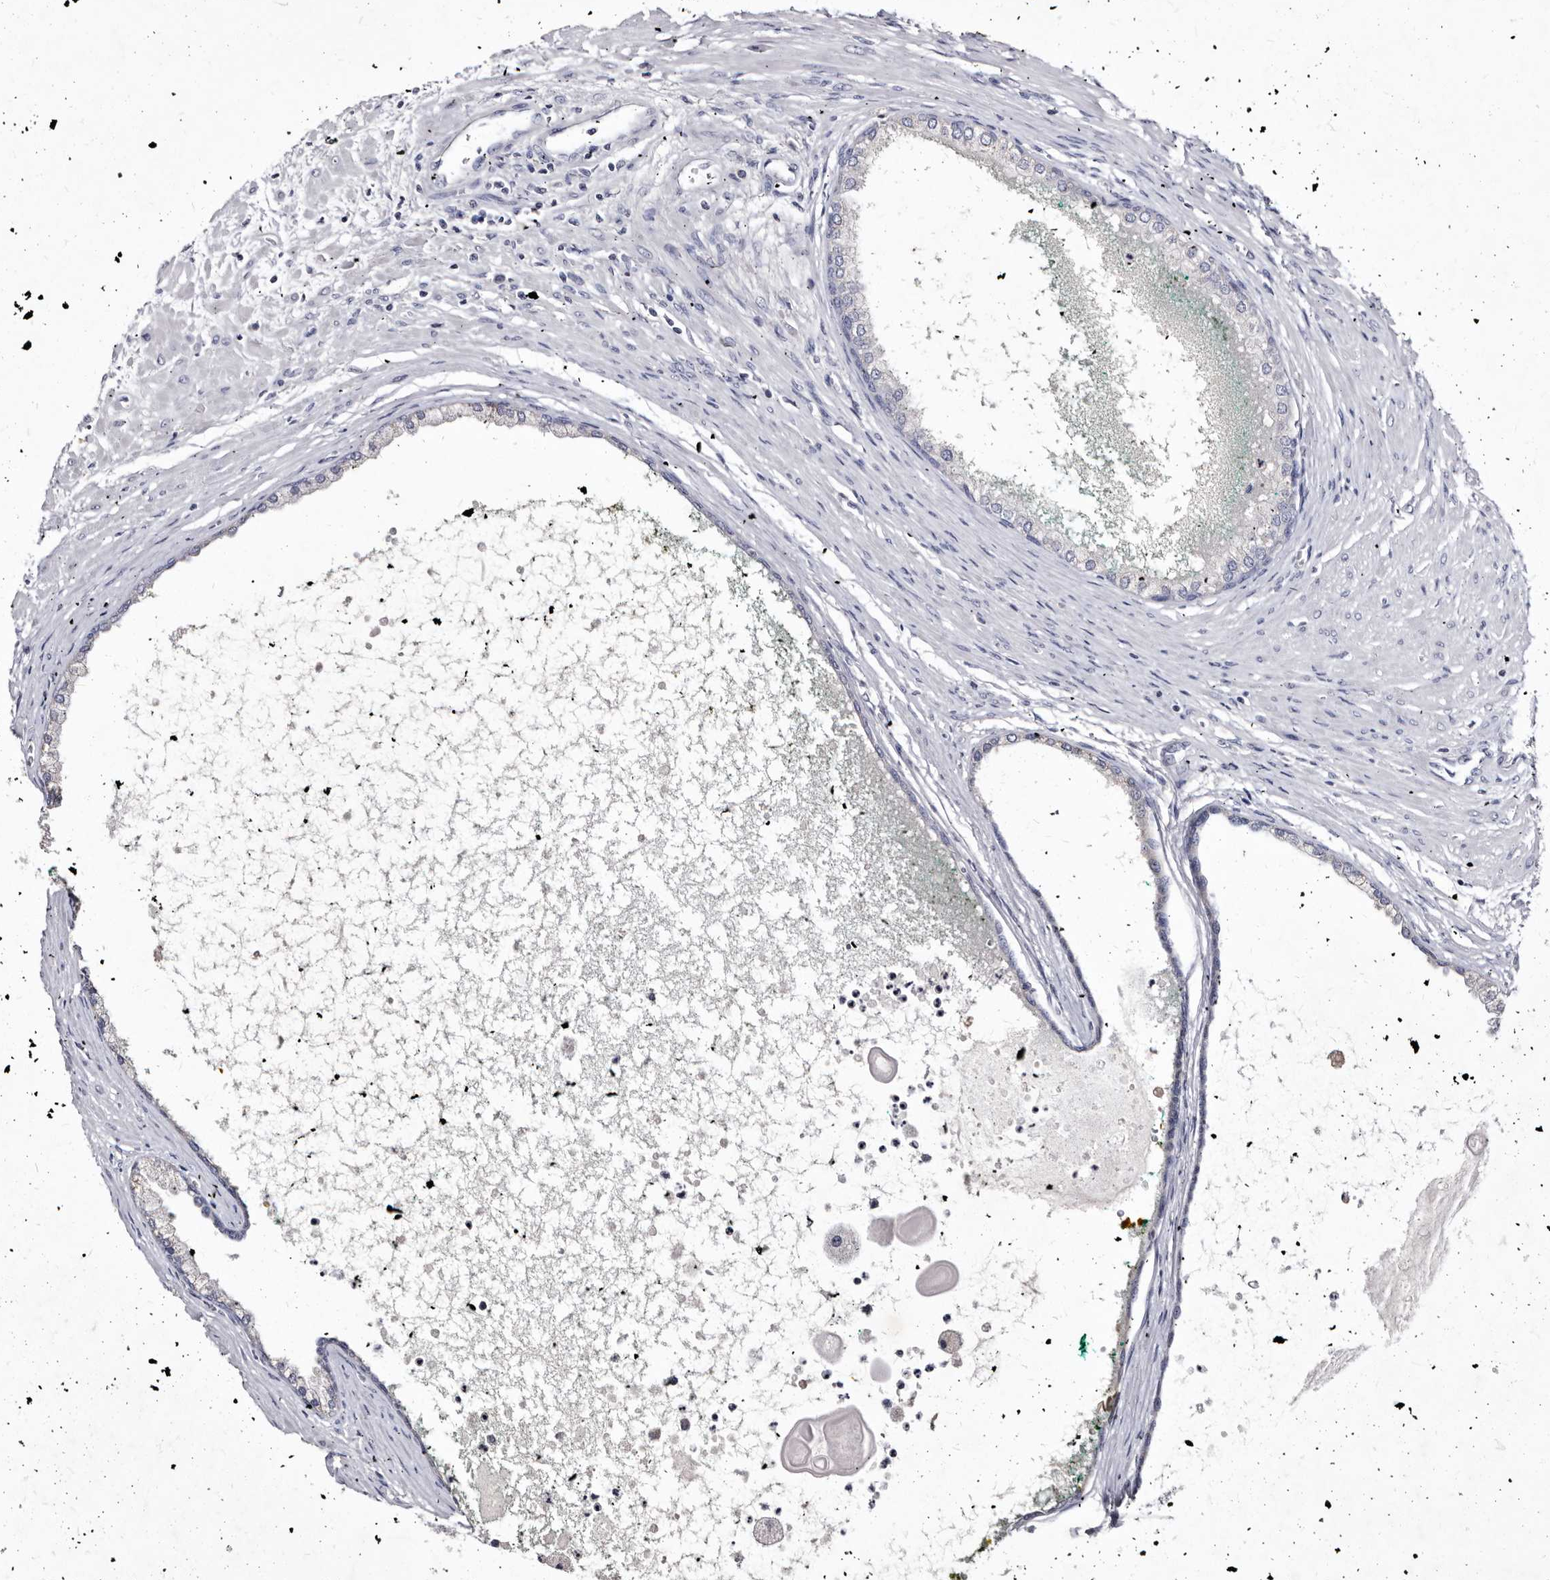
{"staining": {"intensity": "moderate", "quantity": "<25%", "location": "cytoplasmic/membranous"}, "tissue": "prostate cancer", "cell_type": "Tumor cells", "image_type": "cancer", "snomed": [{"axis": "morphology", "description": "Normal tissue, NOS"}, {"axis": "morphology", "description": "Adenocarcinoma, Low grade"}, {"axis": "topography", "description": "Prostate"}, {"axis": "topography", "description": "Peripheral nerve tissue"}], "caption": "IHC (DAB (3,3'-diaminobenzidine)) staining of human prostate cancer (adenocarcinoma (low-grade)) exhibits moderate cytoplasmic/membranous protein staining in about <25% of tumor cells.", "gene": "SLC39A2", "patient": {"sex": "male", "age": 71}}